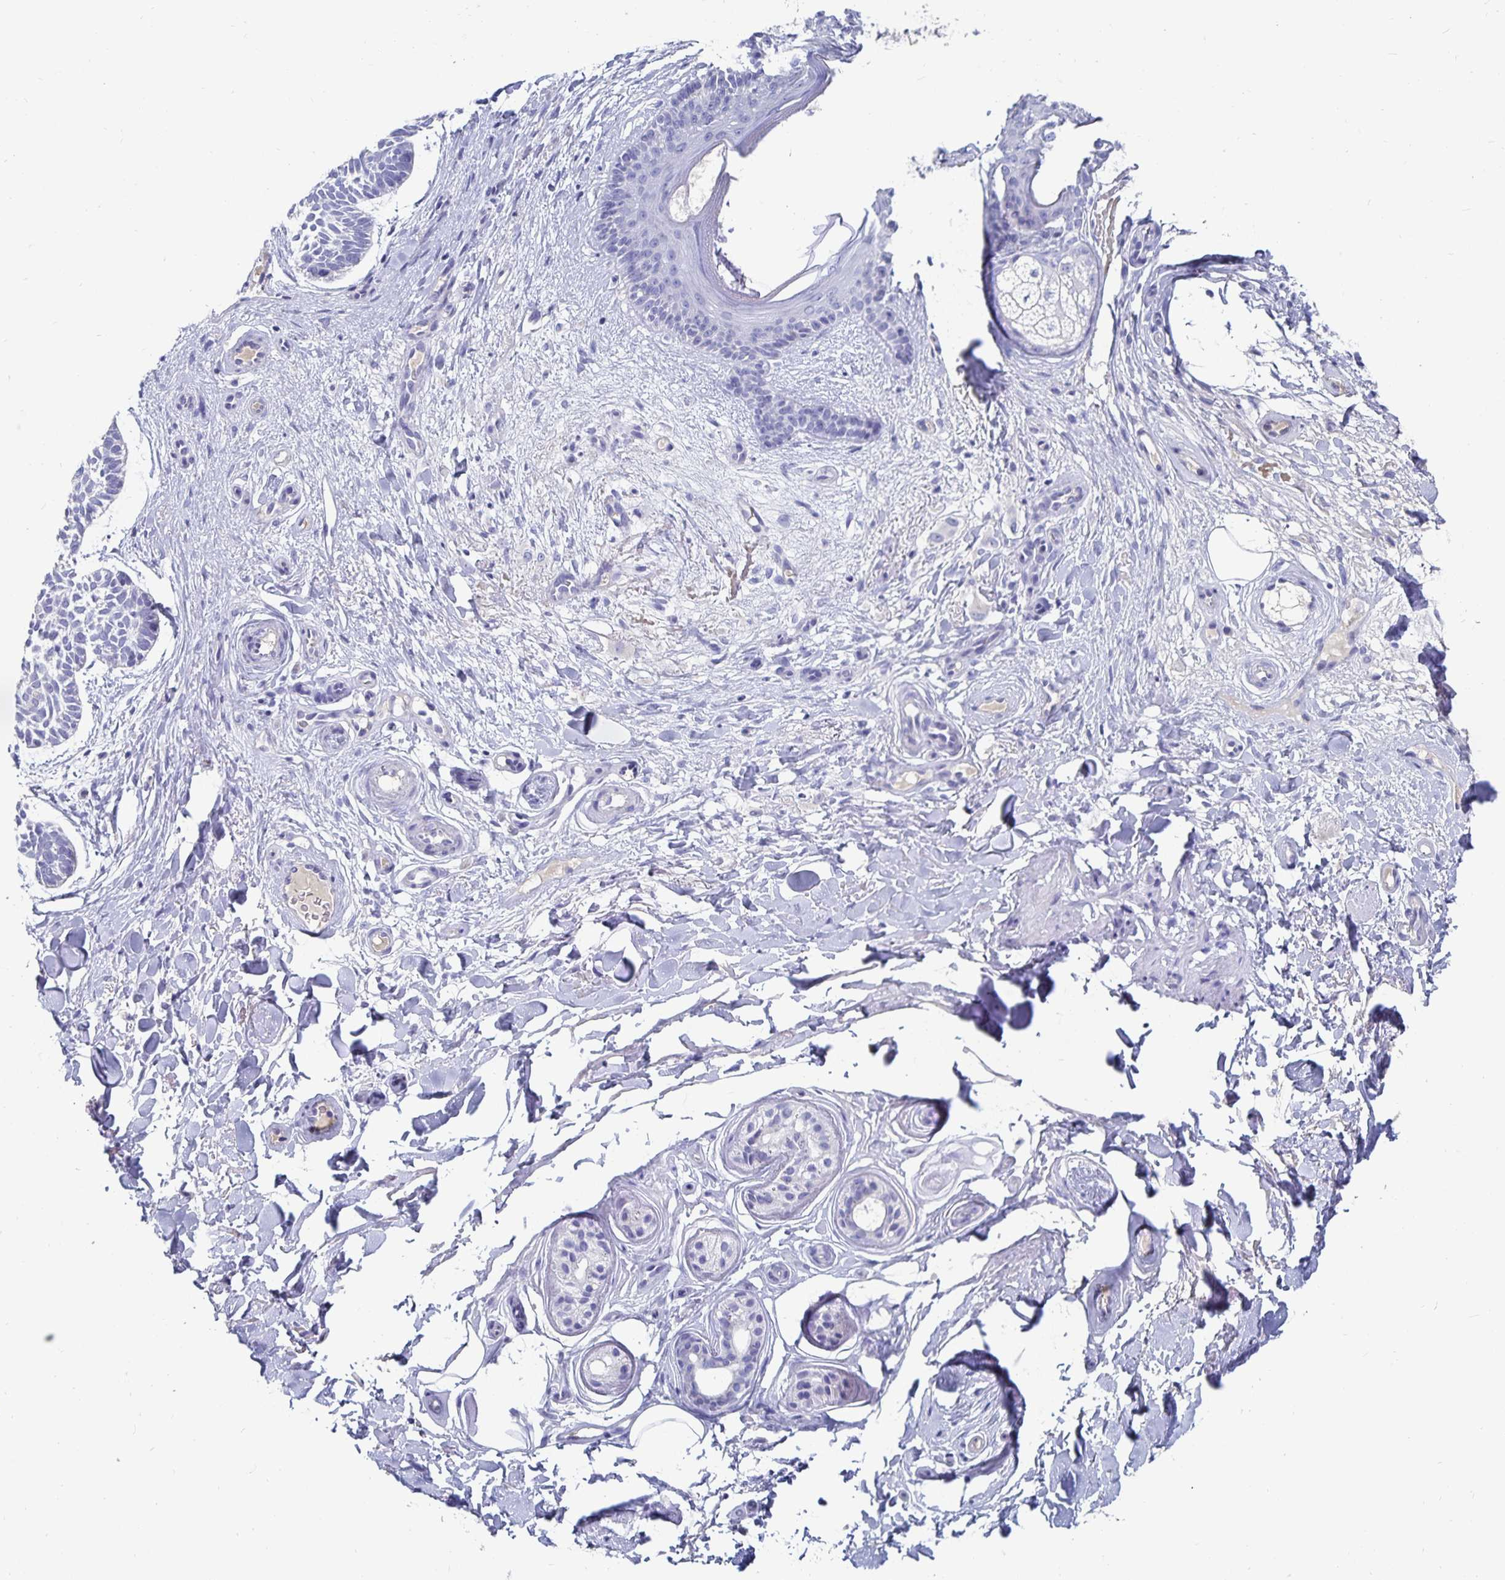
{"staining": {"intensity": "negative", "quantity": "none", "location": "none"}, "tissue": "skin cancer", "cell_type": "Tumor cells", "image_type": "cancer", "snomed": [{"axis": "morphology", "description": "Basal cell carcinoma"}, {"axis": "topography", "description": "Skin"}], "caption": "Tumor cells show no significant positivity in basal cell carcinoma (skin). (Brightfield microscopy of DAB (3,3'-diaminobenzidine) immunohistochemistry at high magnification).", "gene": "CFAP69", "patient": {"sex": "male", "age": 89}}